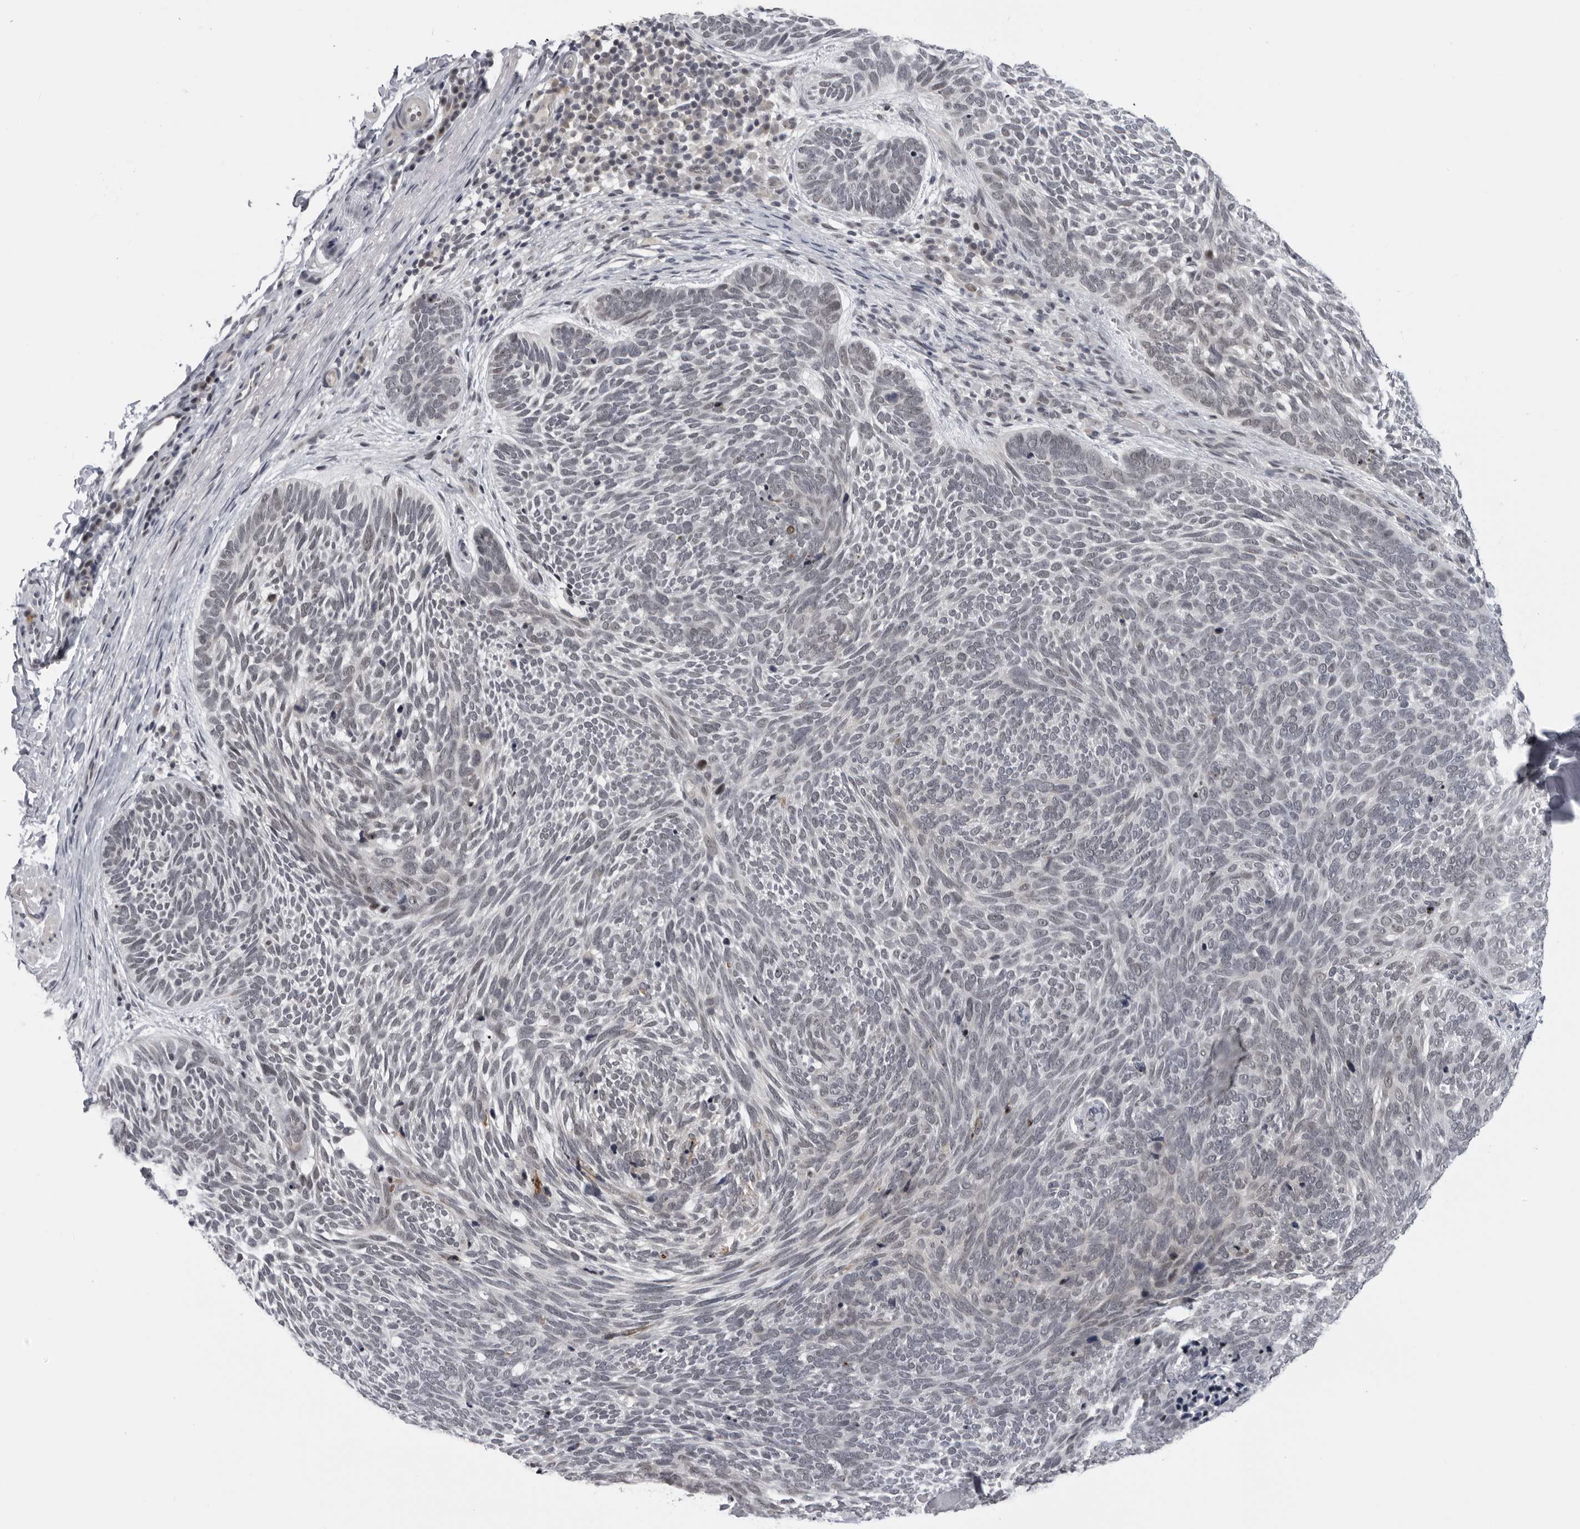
{"staining": {"intensity": "negative", "quantity": "none", "location": "none"}, "tissue": "skin cancer", "cell_type": "Tumor cells", "image_type": "cancer", "snomed": [{"axis": "morphology", "description": "Basal cell carcinoma"}, {"axis": "topography", "description": "Skin"}], "caption": "Protein analysis of skin basal cell carcinoma displays no significant staining in tumor cells. (DAB IHC, high magnification).", "gene": "ALPK2", "patient": {"sex": "female", "age": 85}}